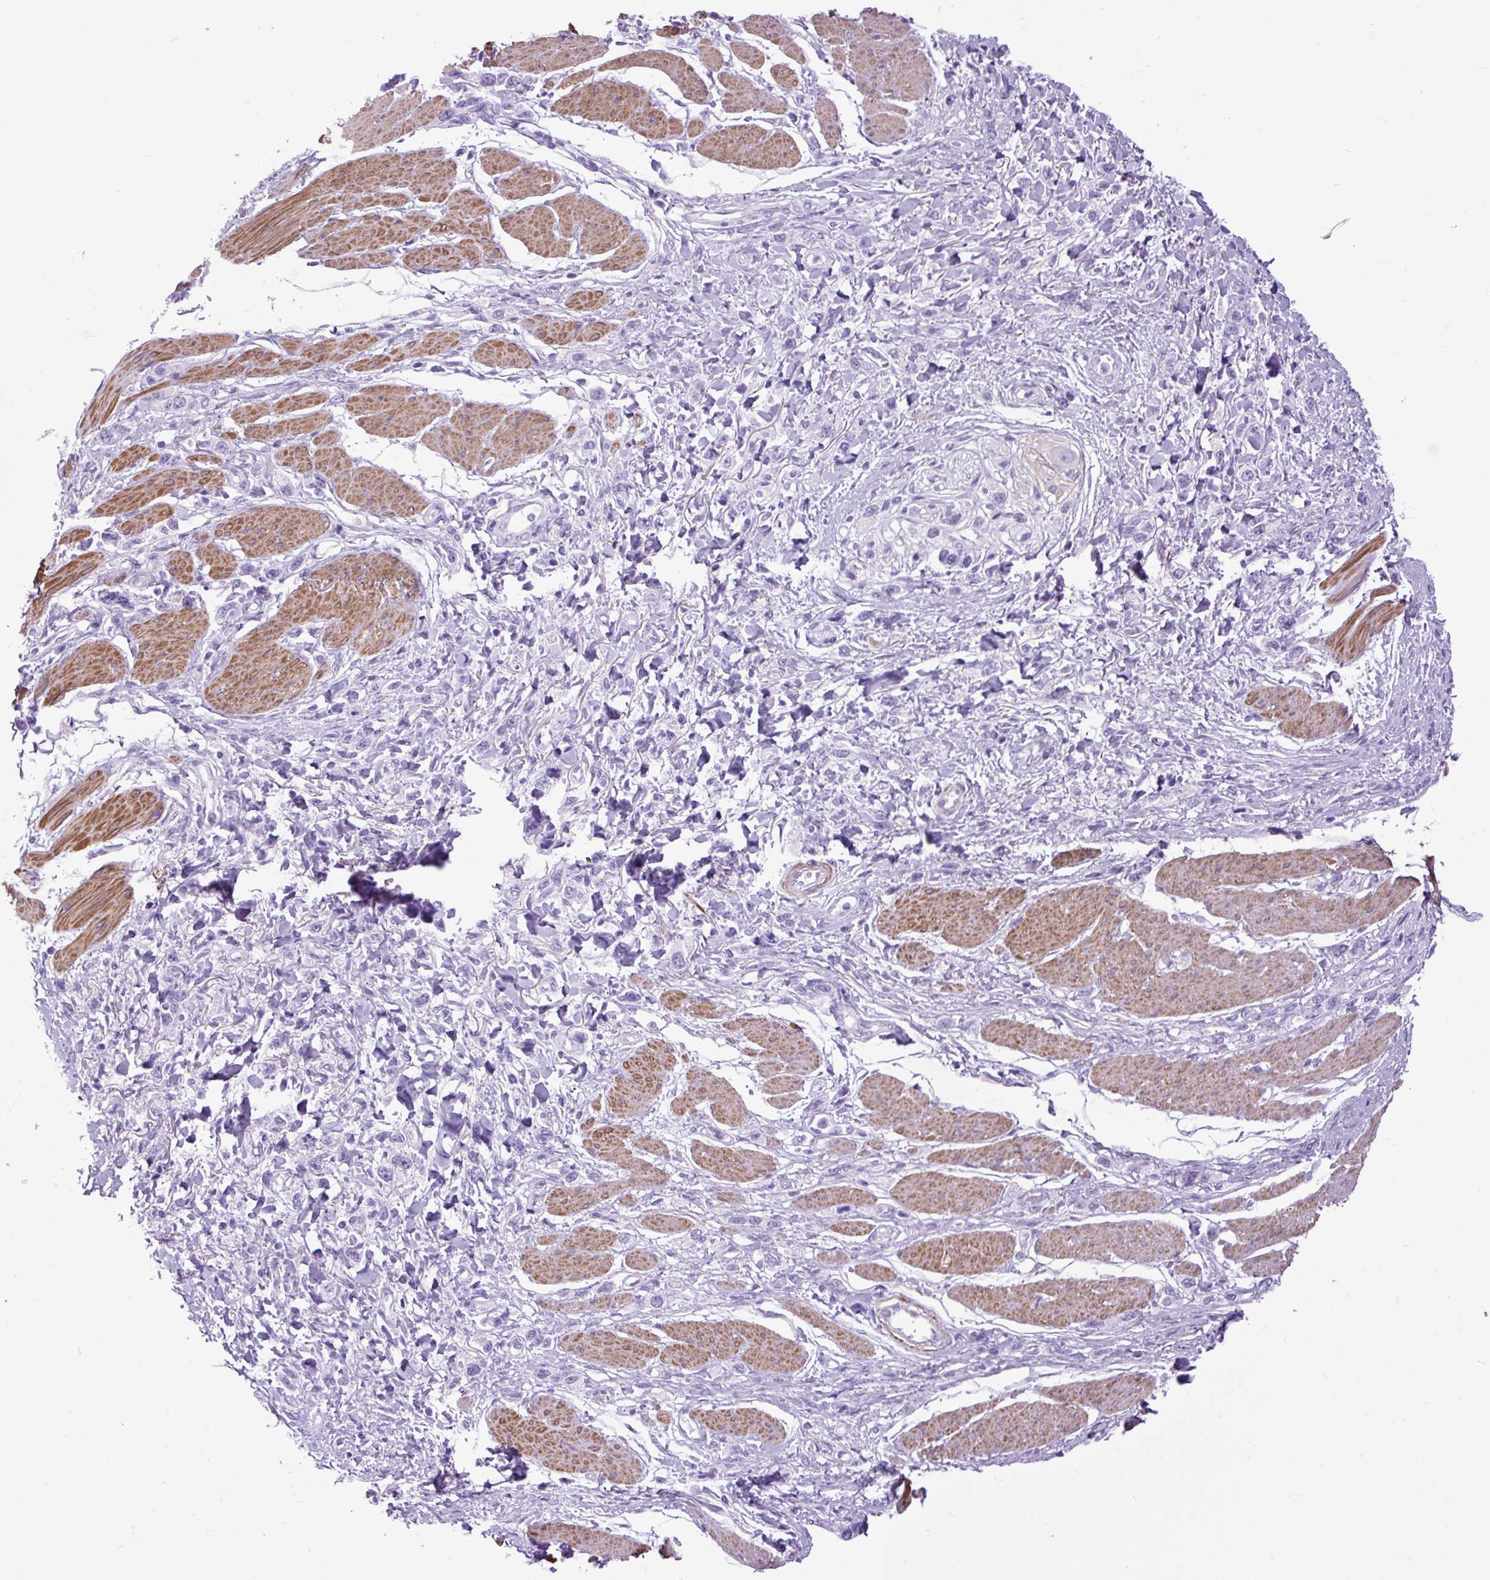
{"staining": {"intensity": "negative", "quantity": "none", "location": "none"}, "tissue": "stomach cancer", "cell_type": "Tumor cells", "image_type": "cancer", "snomed": [{"axis": "morphology", "description": "Adenocarcinoma, NOS"}, {"axis": "topography", "description": "Stomach"}], "caption": "Tumor cells are negative for protein expression in human stomach cancer (adenocarcinoma). (DAB IHC, high magnification).", "gene": "DPP6", "patient": {"sex": "female", "age": 65}}